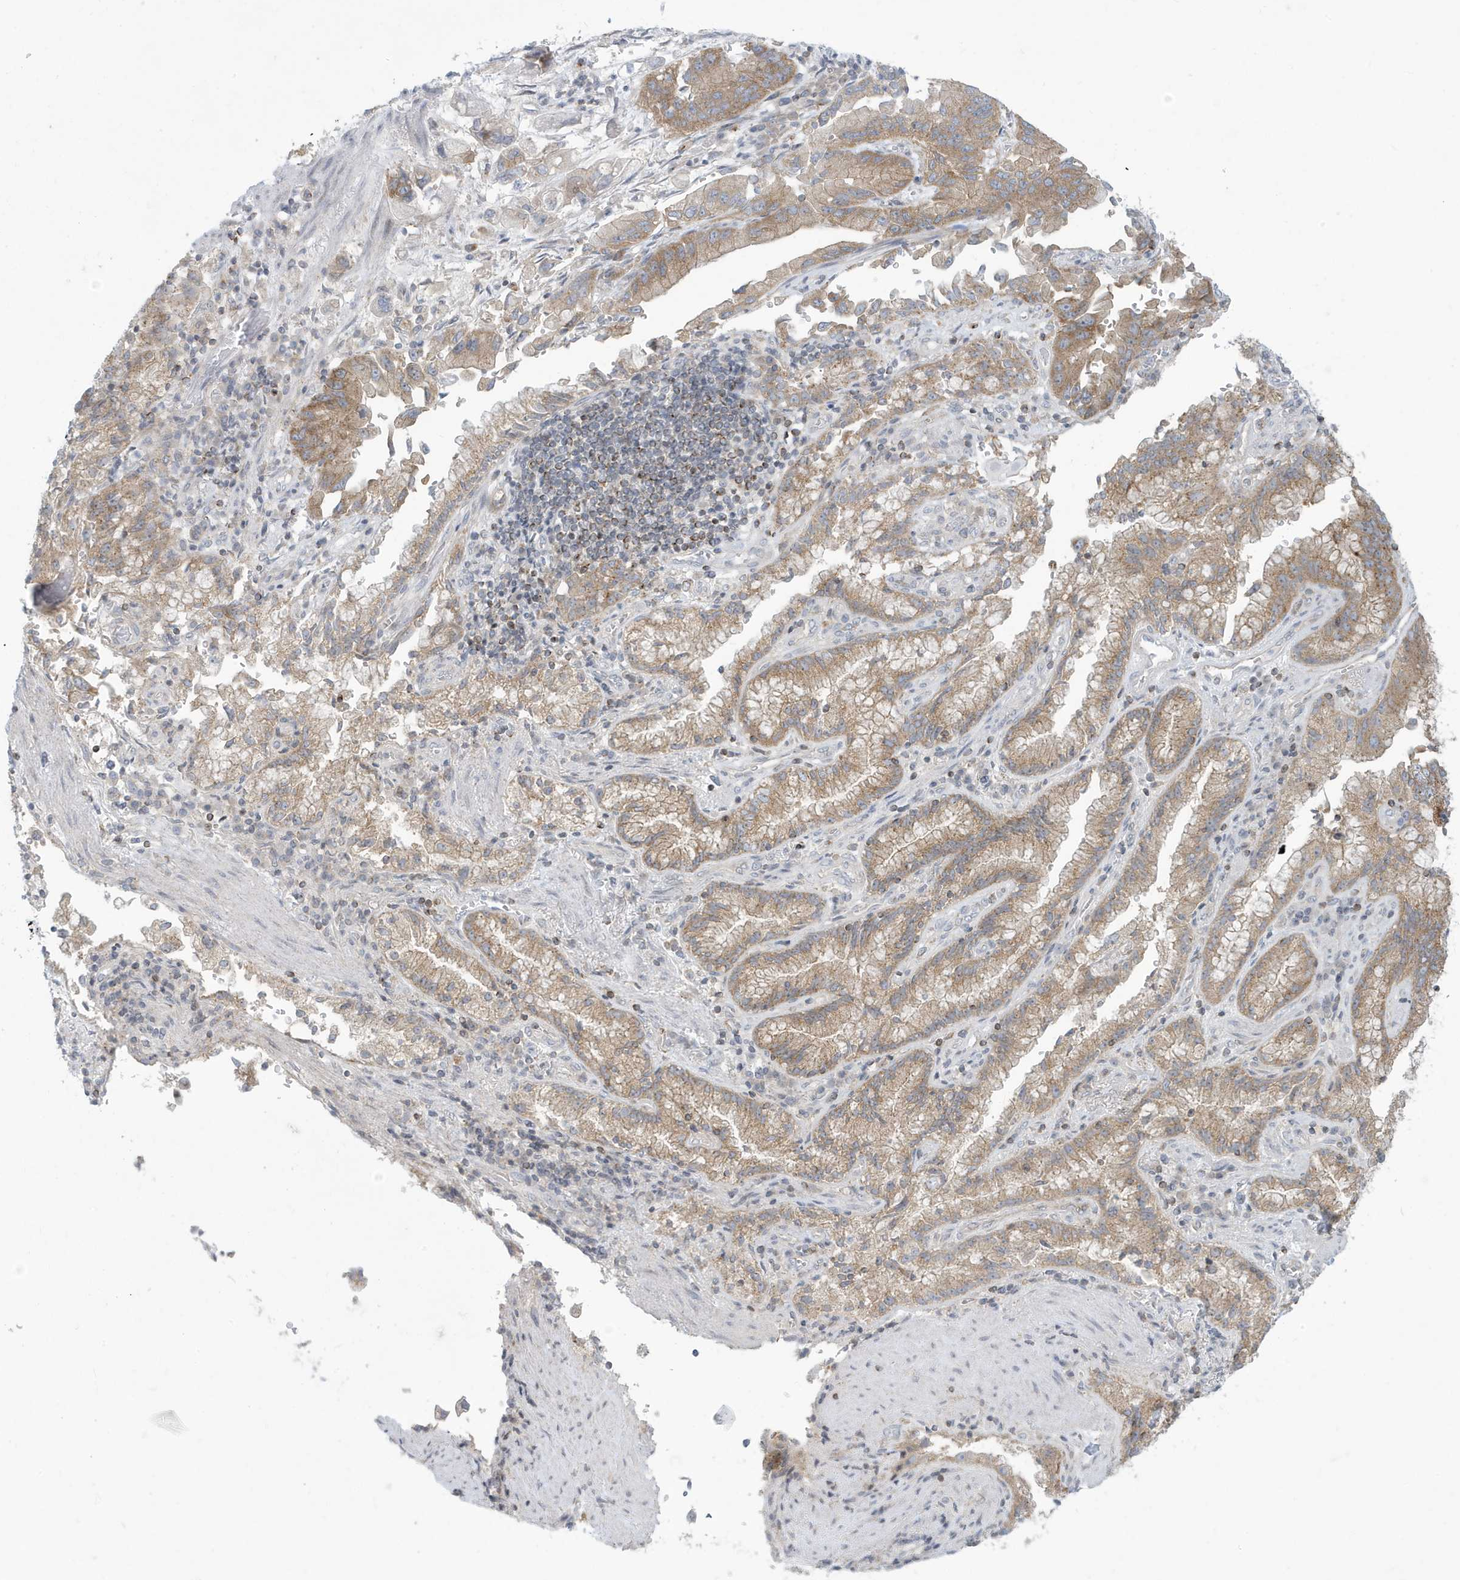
{"staining": {"intensity": "moderate", "quantity": ">75%", "location": "cytoplasmic/membranous"}, "tissue": "stomach cancer", "cell_type": "Tumor cells", "image_type": "cancer", "snomed": [{"axis": "morphology", "description": "Adenocarcinoma, NOS"}, {"axis": "topography", "description": "Stomach"}], "caption": "IHC photomicrograph of human stomach cancer (adenocarcinoma) stained for a protein (brown), which displays medium levels of moderate cytoplasmic/membranous staining in about >75% of tumor cells.", "gene": "SLAMF9", "patient": {"sex": "male", "age": 62}}